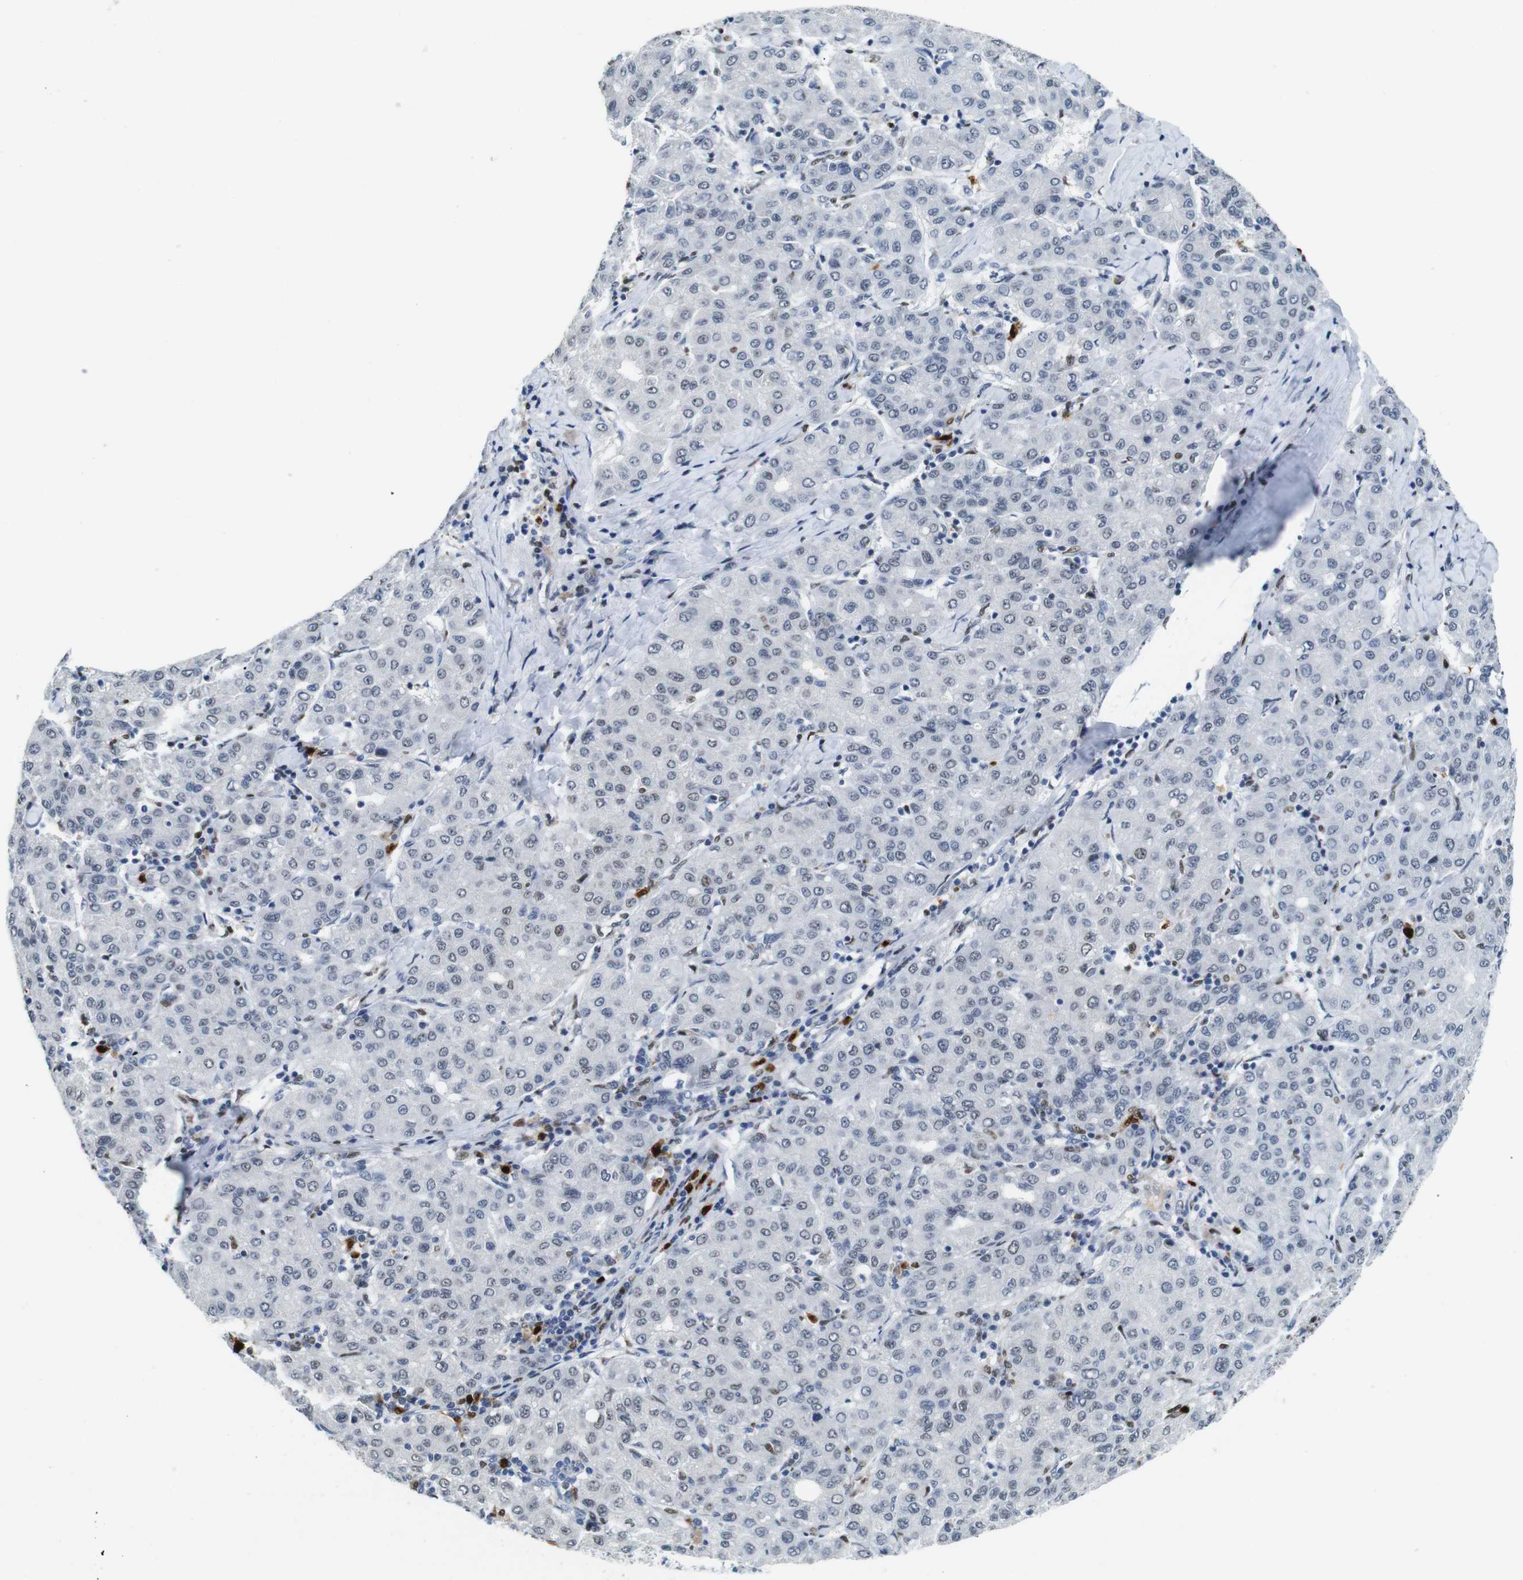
{"staining": {"intensity": "weak", "quantity": "<25%", "location": "nuclear"}, "tissue": "liver cancer", "cell_type": "Tumor cells", "image_type": "cancer", "snomed": [{"axis": "morphology", "description": "Carcinoma, Hepatocellular, NOS"}, {"axis": "topography", "description": "Liver"}], "caption": "High magnification brightfield microscopy of liver cancer stained with DAB (brown) and counterstained with hematoxylin (blue): tumor cells show no significant expression.", "gene": "IRF8", "patient": {"sex": "male", "age": 65}}